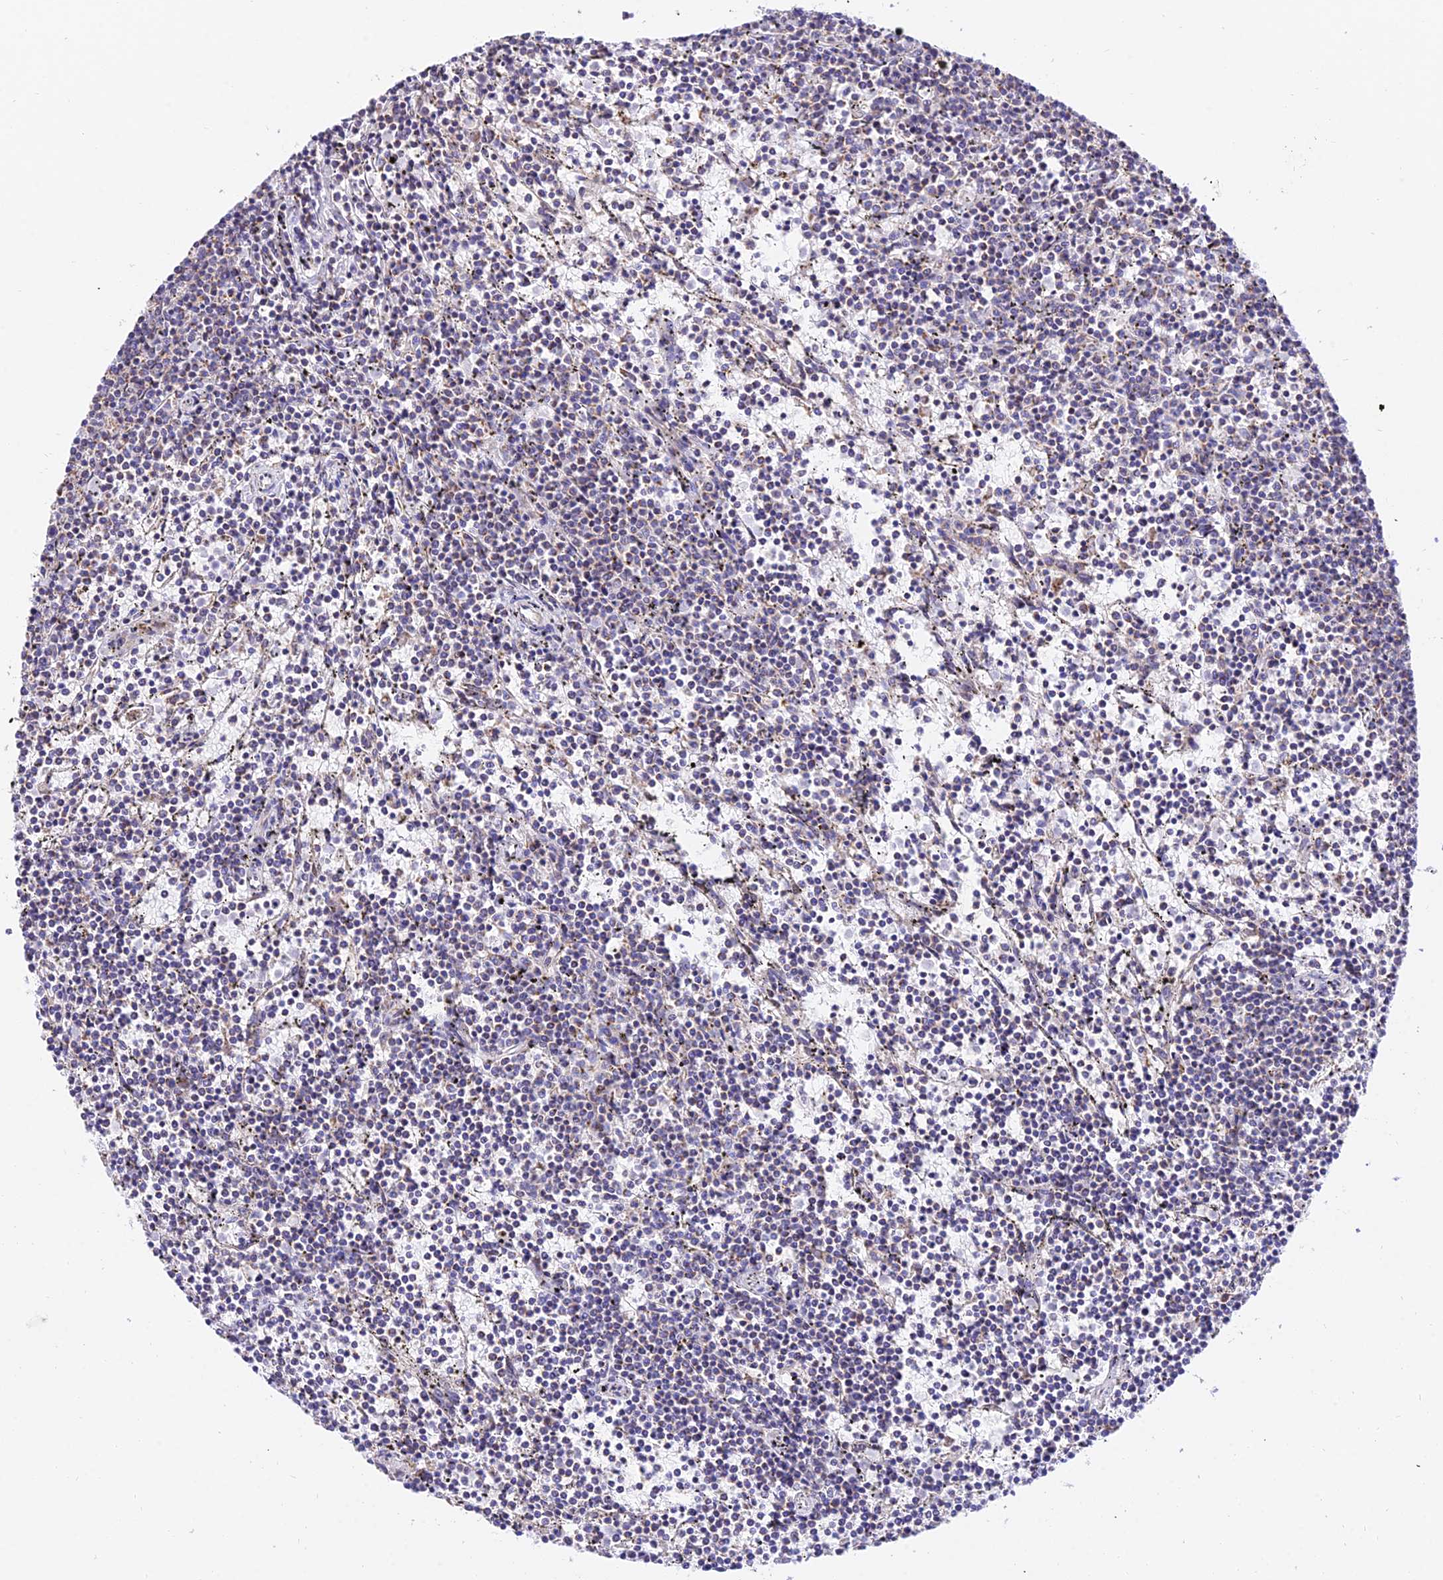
{"staining": {"intensity": "negative", "quantity": "none", "location": "none"}, "tissue": "lymphoma", "cell_type": "Tumor cells", "image_type": "cancer", "snomed": [{"axis": "morphology", "description": "Malignant lymphoma, non-Hodgkin's type, Low grade"}, {"axis": "topography", "description": "Spleen"}], "caption": "An IHC histopathology image of lymphoma is shown. There is no staining in tumor cells of lymphoma.", "gene": "ATP5PB", "patient": {"sex": "female", "age": 50}}